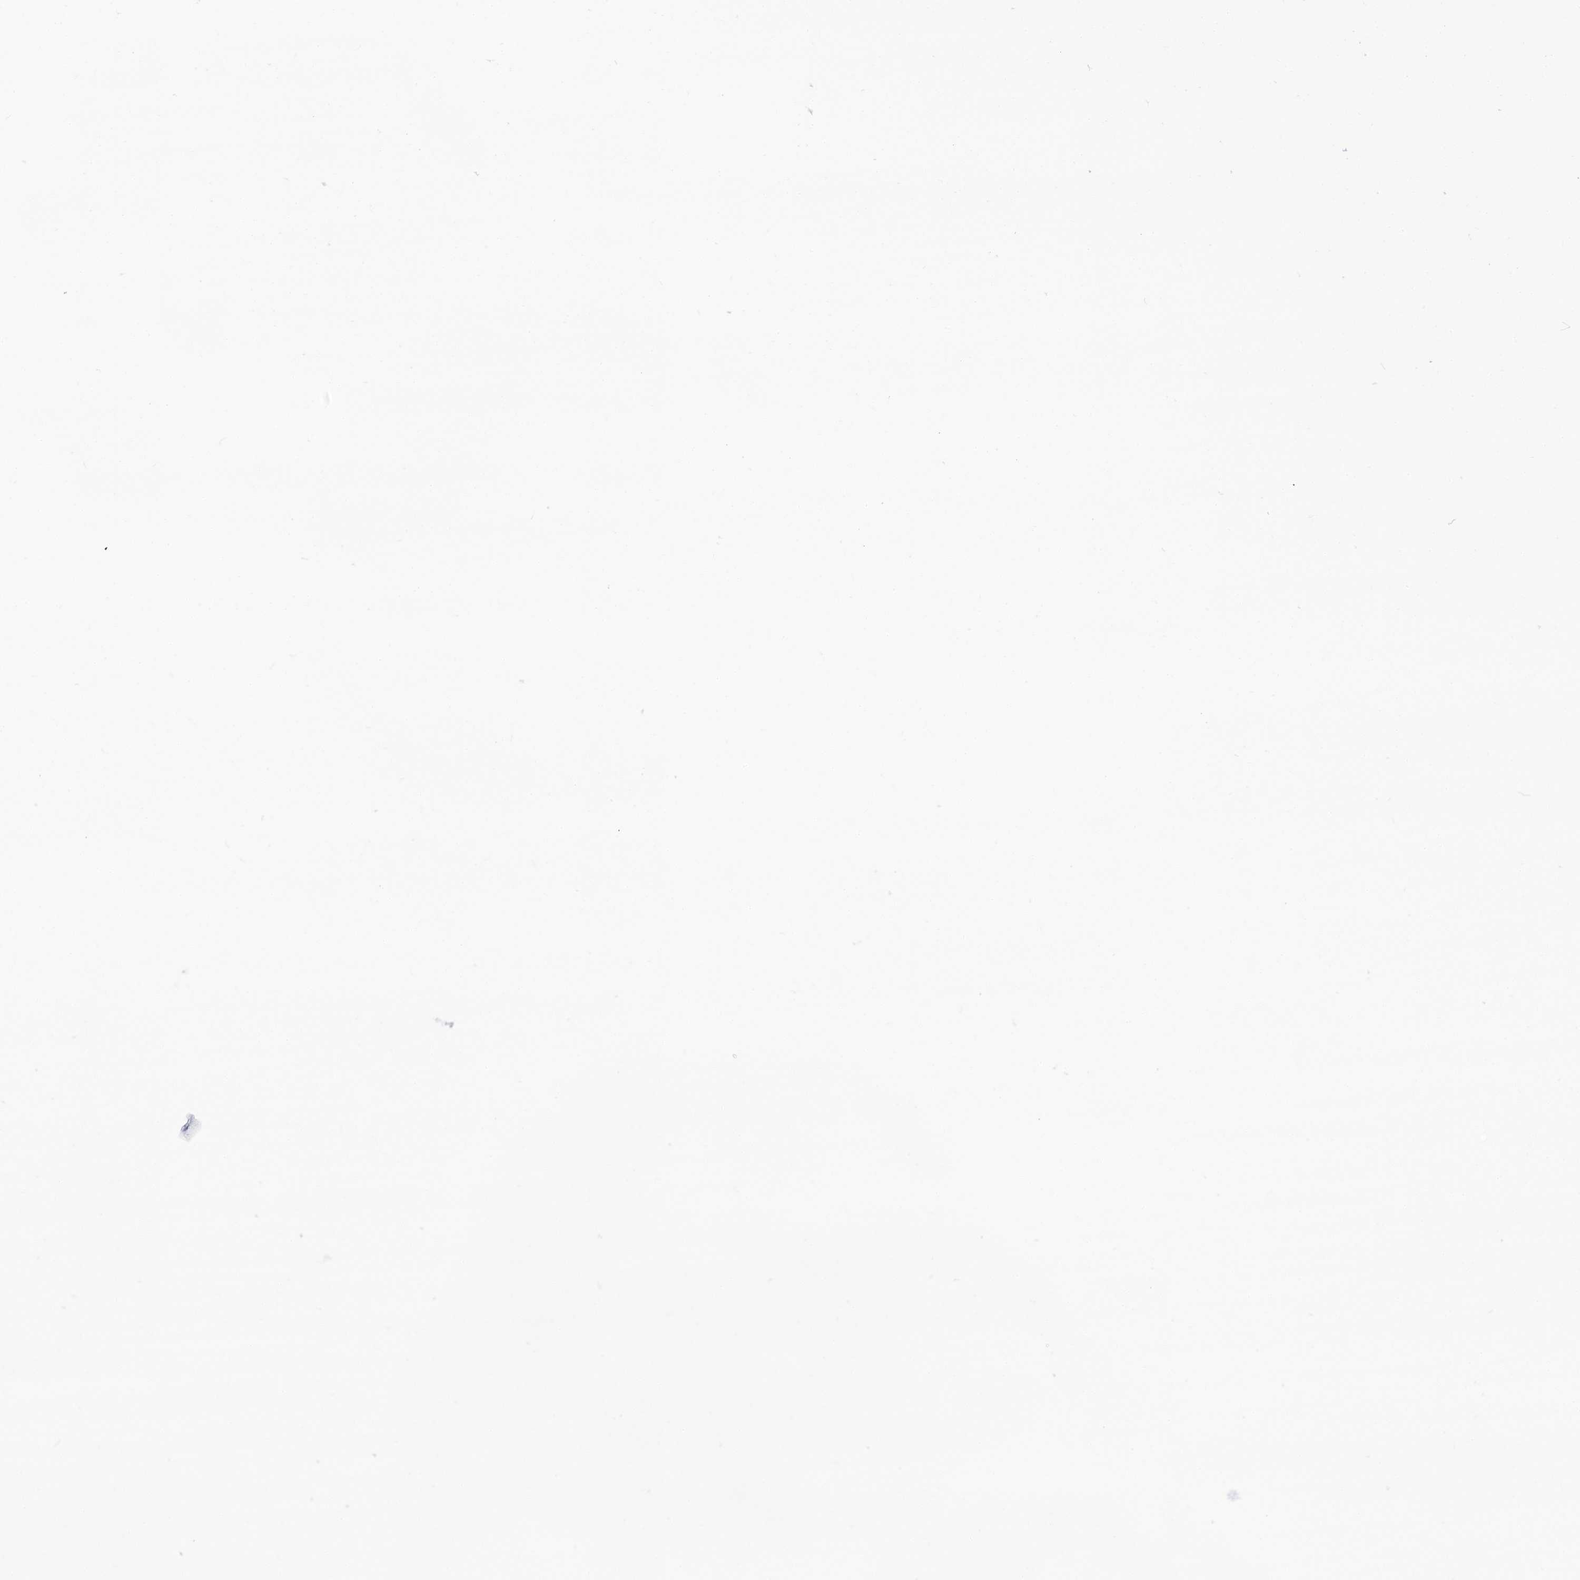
{"staining": {"intensity": "moderate", "quantity": ">75%", "location": "cytoplasmic/membranous,nuclear"}, "tissue": "lymphoma", "cell_type": "Tumor cells", "image_type": "cancer", "snomed": [{"axis": "morphology", "description": "Hodgkin's disease, NOS"}, {"axis": "topography", "description": "Lymph node"}], "caption": "DAB (3,3'-diaminobenzidine) immunohistochemical staining of human Hodgkin's disease exhibits moderate cytoplasmic/membranous and nuclear protein expression in about >75% of tumor cells.", "gene": "MATR3", "patient": {"sex": "male", "age": 70}}